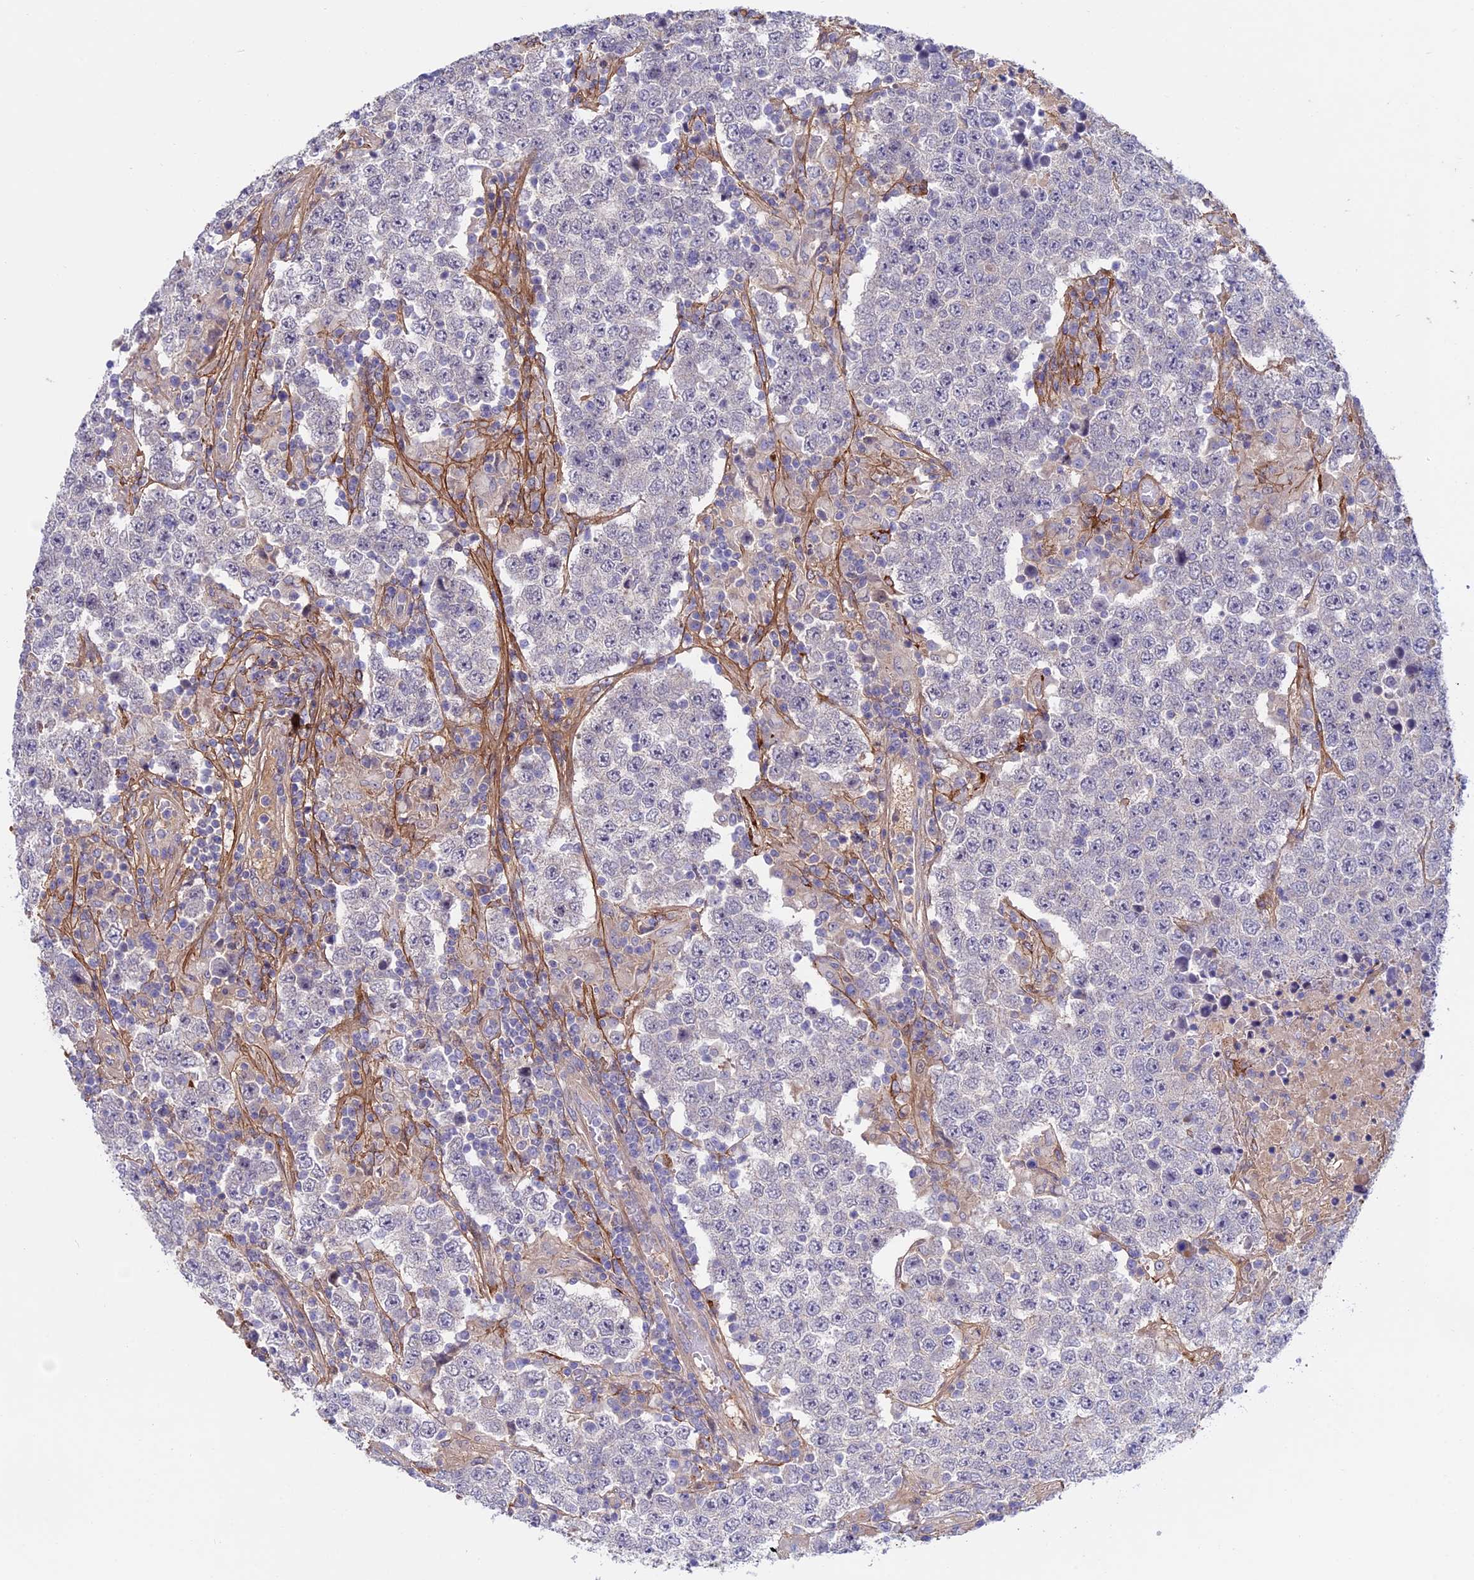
{"staining": {"intensity": "negative", "quantity": "none", "location": "none"}, "tissue": "testis cancer", "cell_type": "Tumor cells", "image_type": "cancer", "snomed": [{"axis": "morphology", "description": "Normal tissue, NOS"}, {"axis": "morphology", "description": "Urothelial carcinoma, High grade"}, {"axis": "morphology", "description": "Seminoma, NOS"}, {"axis": "morphology", "description": "Carcinoma, Embryonal, NOS"}, {"axis": "topography", "description": "Urinary bladder"}, {"axis": "topography", "description": "Testis"}], "caption": "Immunohistochemistry photomicrograph of human testis urothelial carcinoma (high-grade) stained for a protein (brown), which displays no expression in tumor cells. (DAB (3,3'-diaminobenzidine) immunohistochemistry, high magnification).", "gene": "COL4A3", "patient": {"sex": "male", "age": 41}}